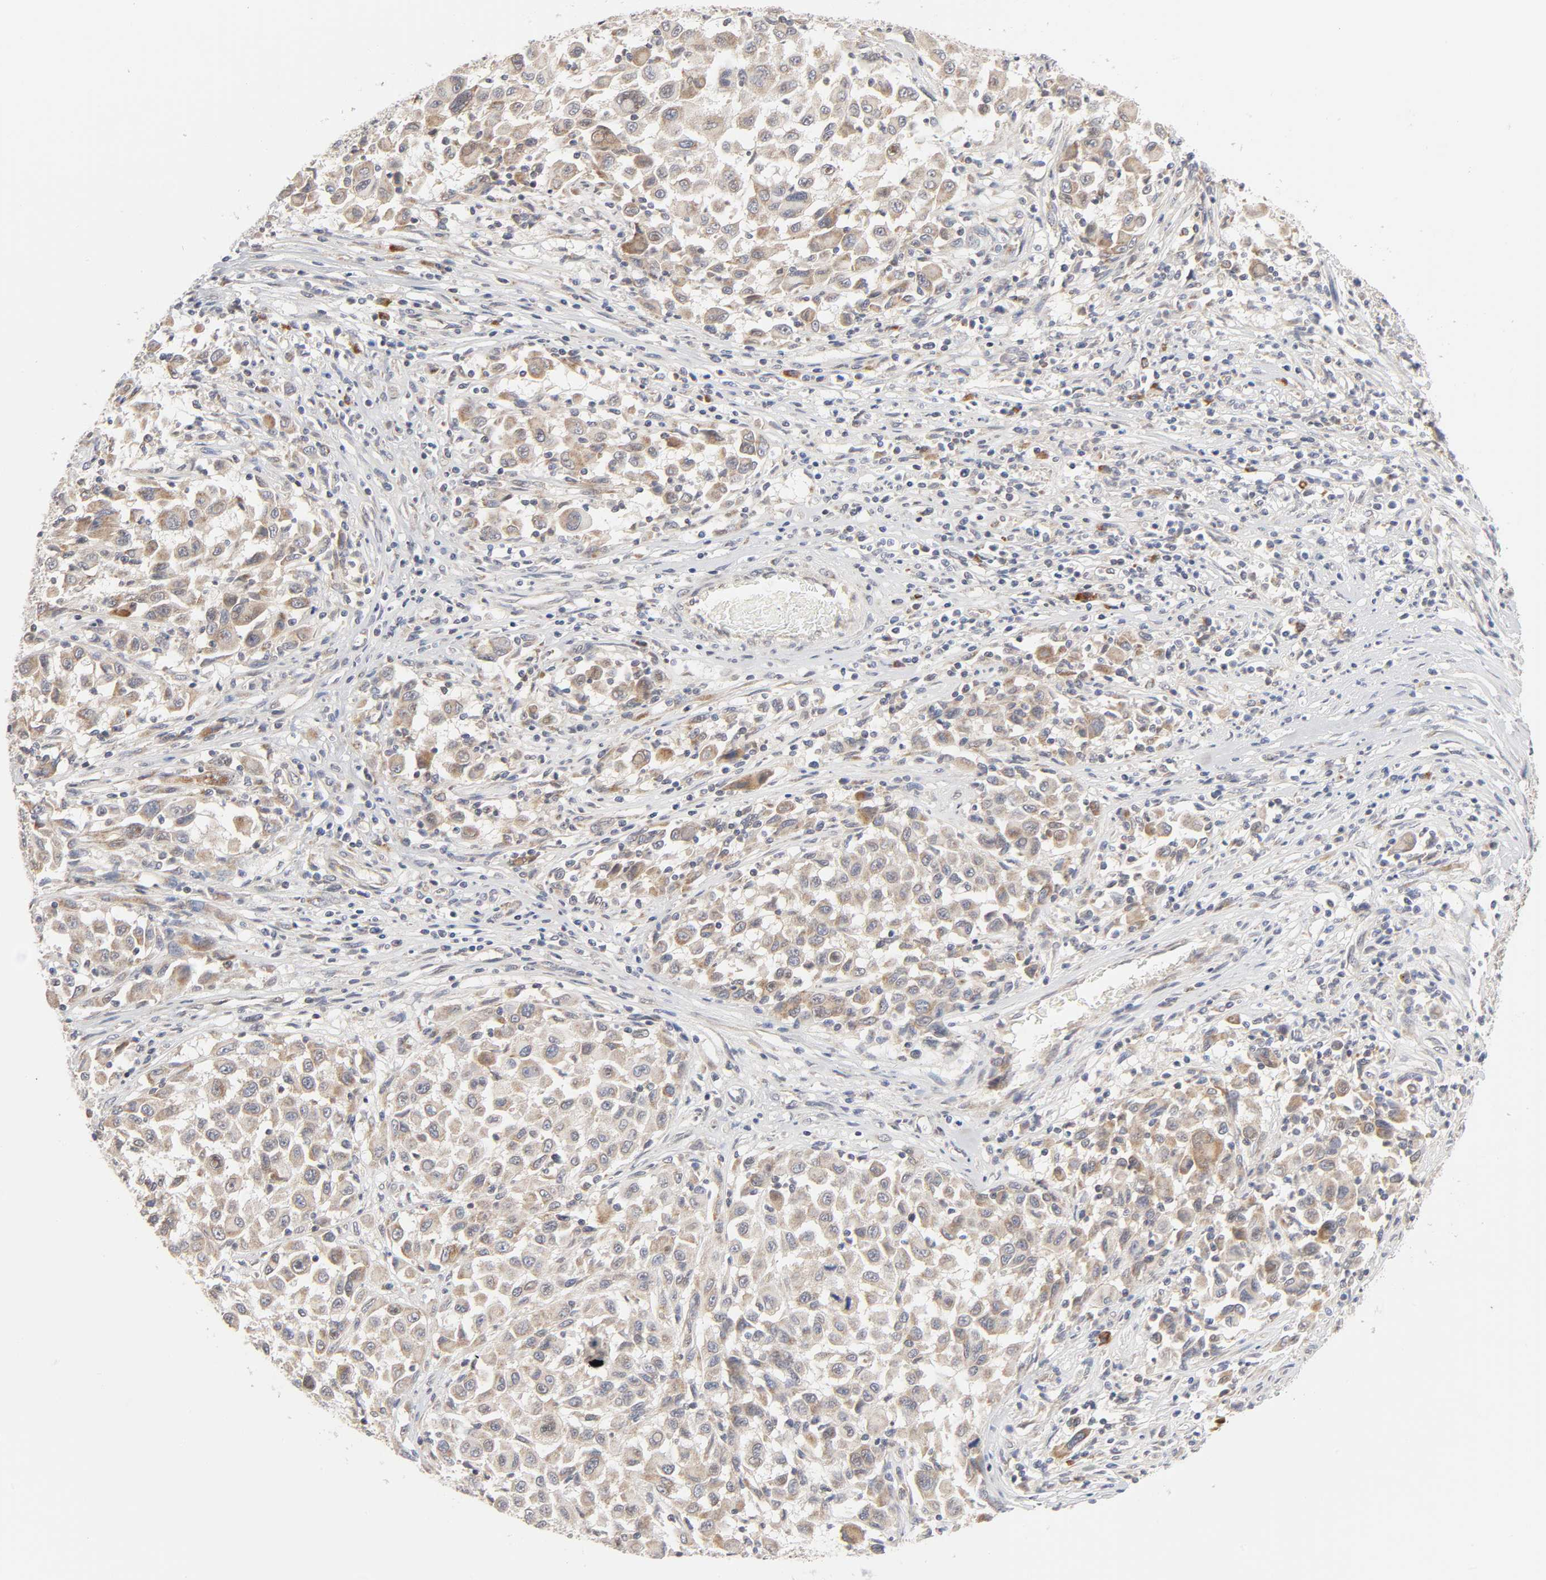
{"staining": {"intensity": "weak", "quantity": ">75%", "location": "cytoplasmic/membranous"}, "tissue": "melanoma", "cell_type": "Tumor cells", "image_type": "cancer", "snomed": [{"axis": "morphology", "description": "Malignant melanoma, Metastatic site"}, {"axis": "topography", "description": "Lymph node"}], "caption": "A photomicrograph of malignant melanoma (metastatic site) stained for a protein reveals weak cytoplasmic/membranous brown staining in tumor cells. Immunohistochemistry stains the protein in brown and the nuclei are stained blue.", "gene": "IL4R", "patient": {"sex": "male", "age": 61}}